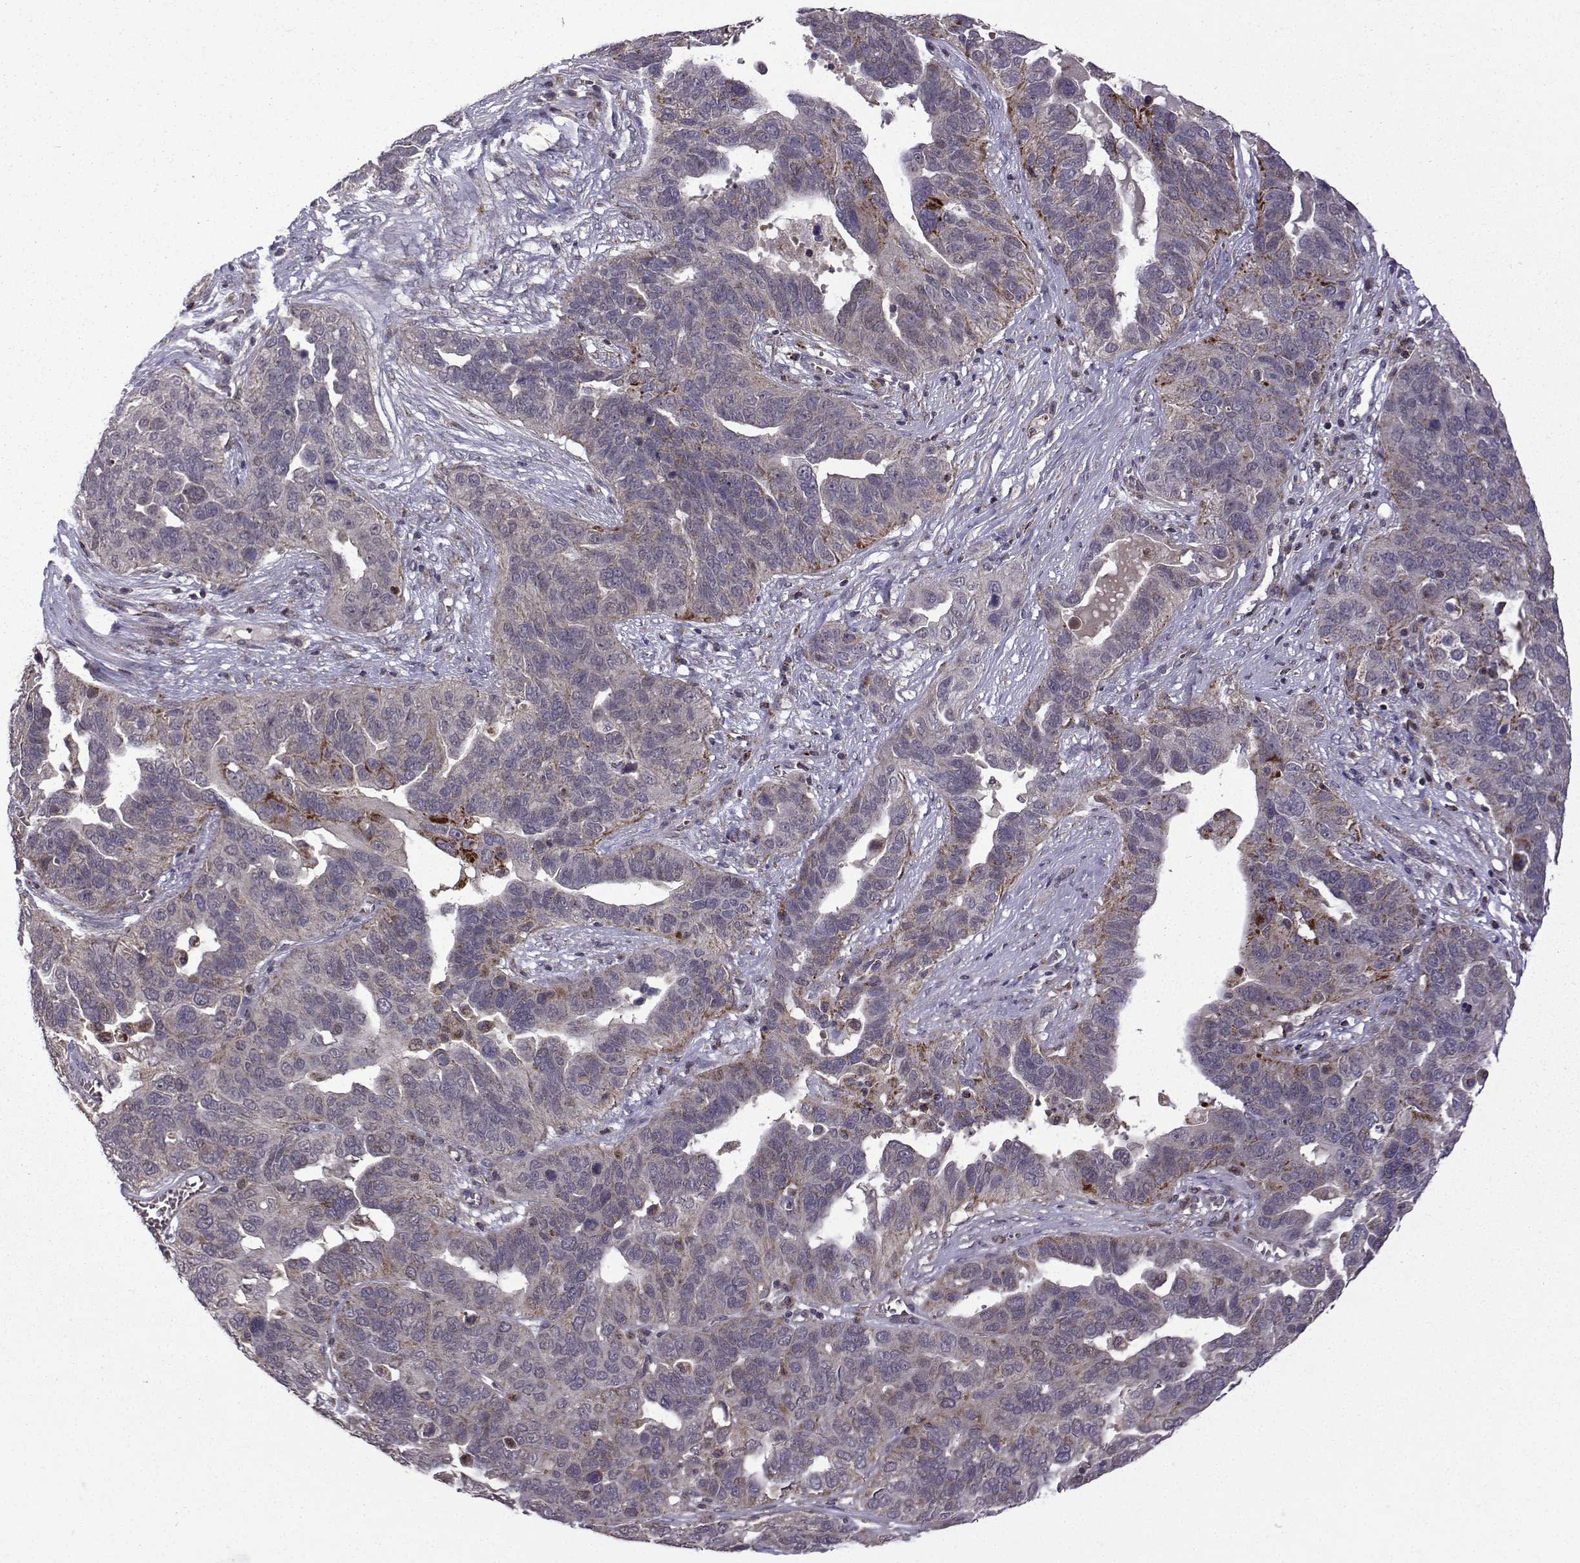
{"staining": {"intensity": "moderate", "quantity": "<25%", "location": "cytoplasmic/membranous"}, "tissue": "ovarian cancer", "cell_type": "Tumor cells", "image_type": "cancer", "snomed": [{"axis": "morphology", "description": "Carcinoma, endometroid"}, {"axis": "topography", "description": "Soft tissue"}, {"axis": "topography", "description": "Ovary"}], "caption": "Protein expression analysis of ovarian cancer (endometroid carcinoma) shows moderate cytoplasmic/membranous positivity in about <25% of tumor cells.", "gene": "TAB2", "patient": {"sex": "female", "age": 52}}